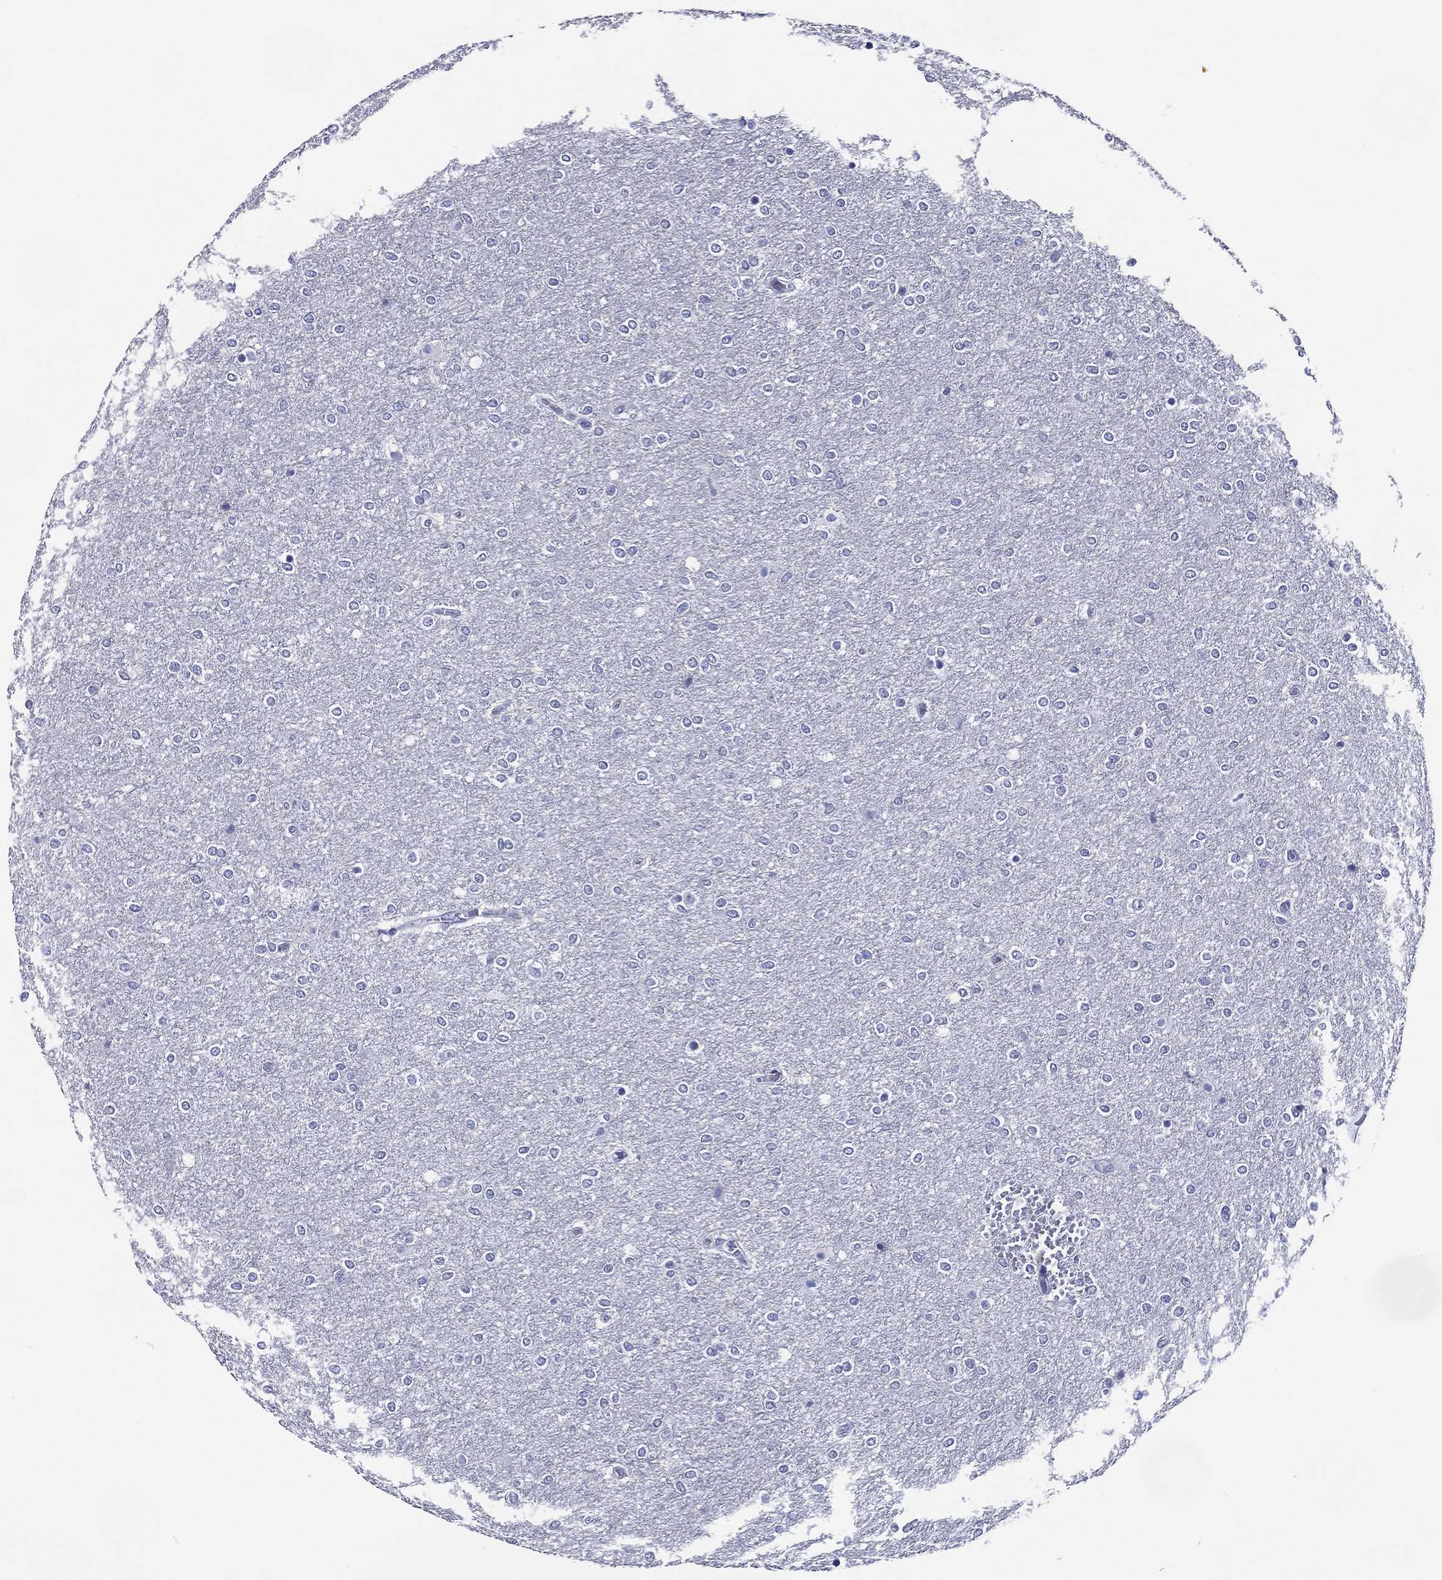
{"staining": {"intensity": "negative", "quantity": "none", "location": "none"}, "tissue": "glioma", "cell_type": "Tumor cells", "image_type": "cancer", "snomed": [{"axis": "morphology", "description": "Glioma, malignant, High grade"}, {"axis": "topography", "description": "Brain"}], "caption": "Human malignant glioma (high-grade) stained for a protein using immunohistochemistry demonstrates no expression in tumor cells.", "gene": "ACE2", "patient": {"sex": "female", "age": 61}}